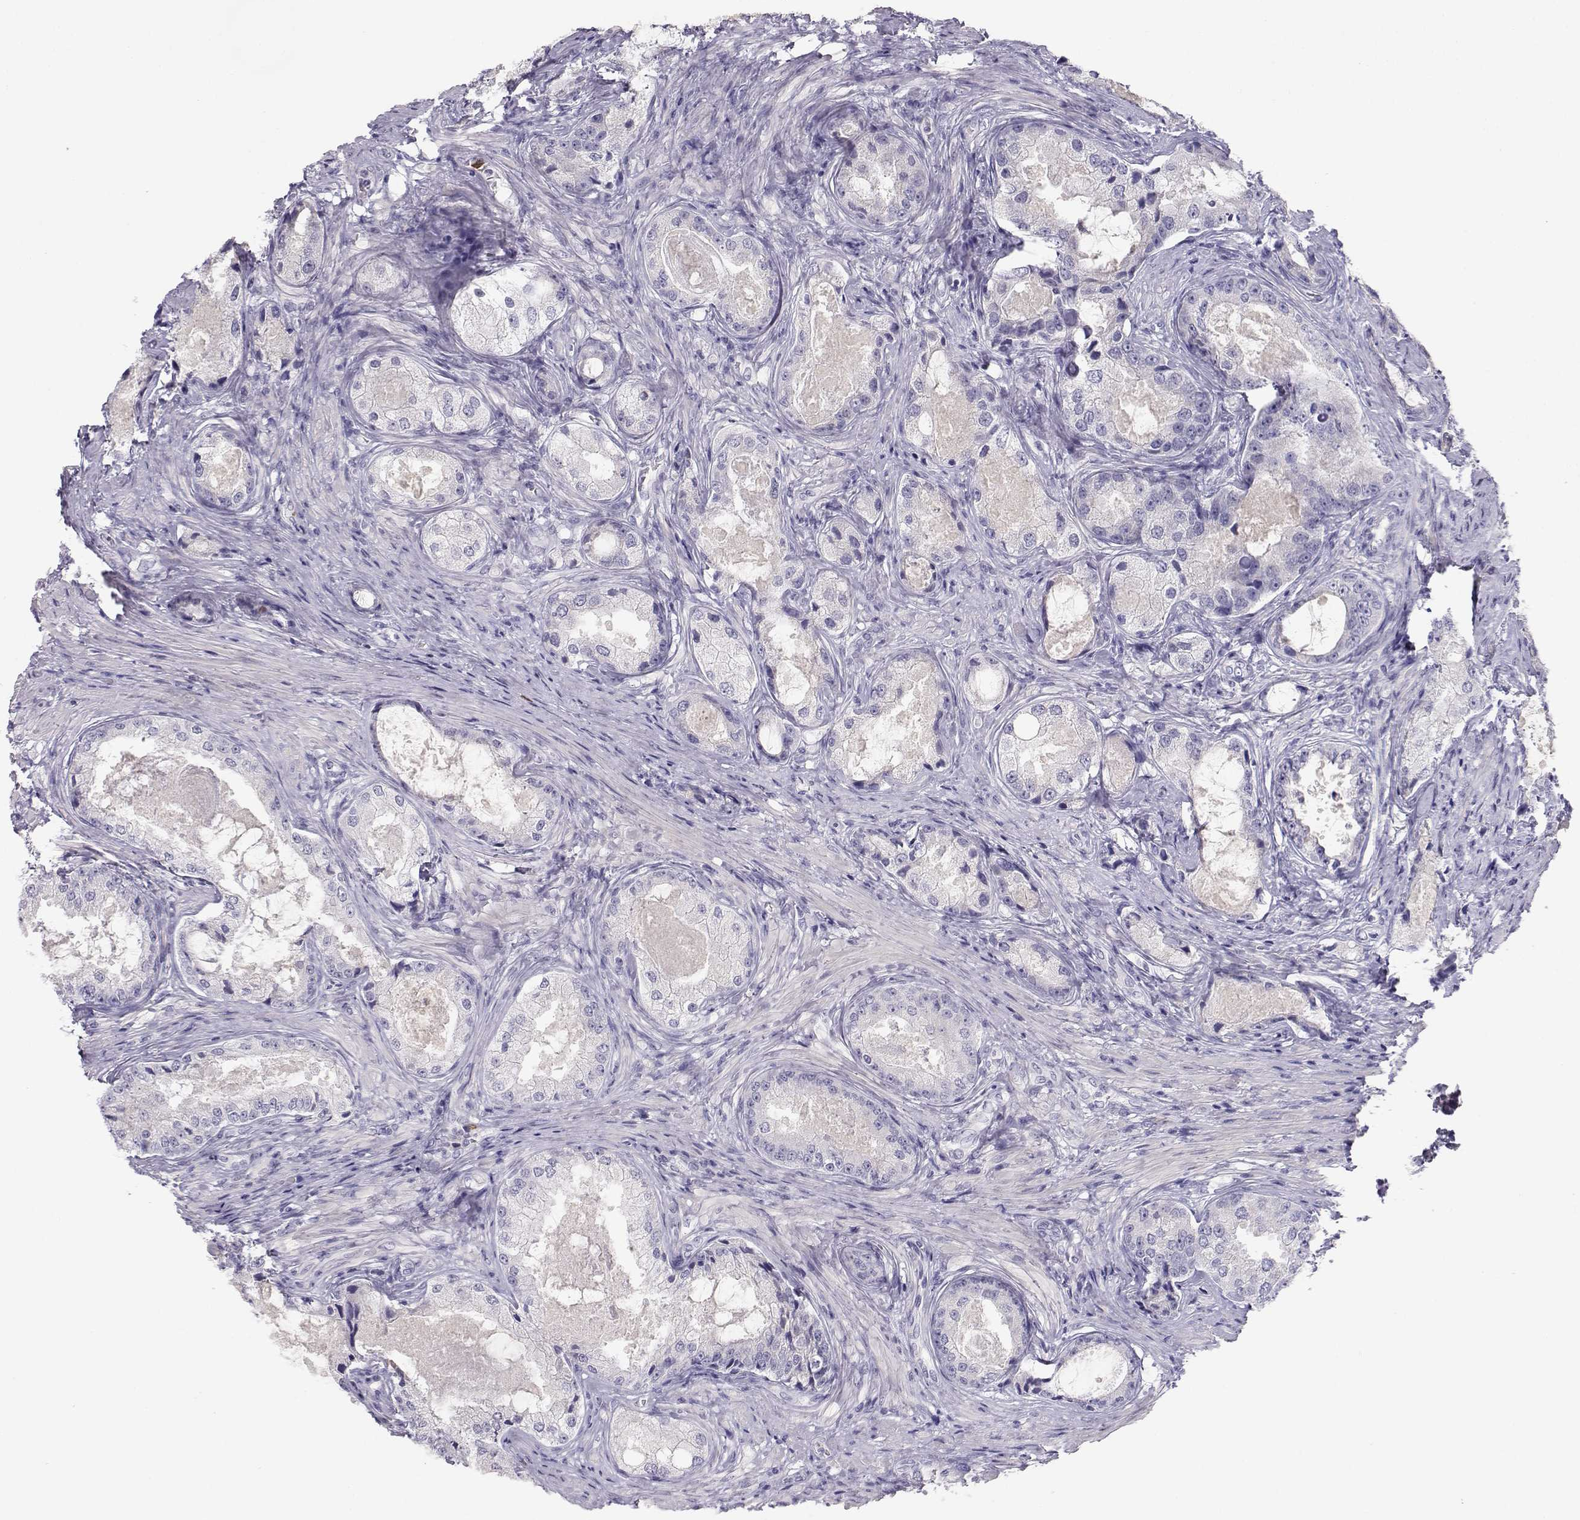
{"staining": {"intensity": "negative", "quantity": "none", "location": "none"}, "tissue": "prostate cancer", "cell_type": "Tumor cells", "image_type": "cancer", "snomed": [{"axis": "morphology", "description": "Adenocarcinoma, Low grade"}, {"axis": "topography", "description": "Prostate"}], "caption": "Immunohistochemical staining of prostate cancer shows no significant expression in tumor cells.", "gene": "CDHR1", "patient": {"sex": "male", "age": 68}}